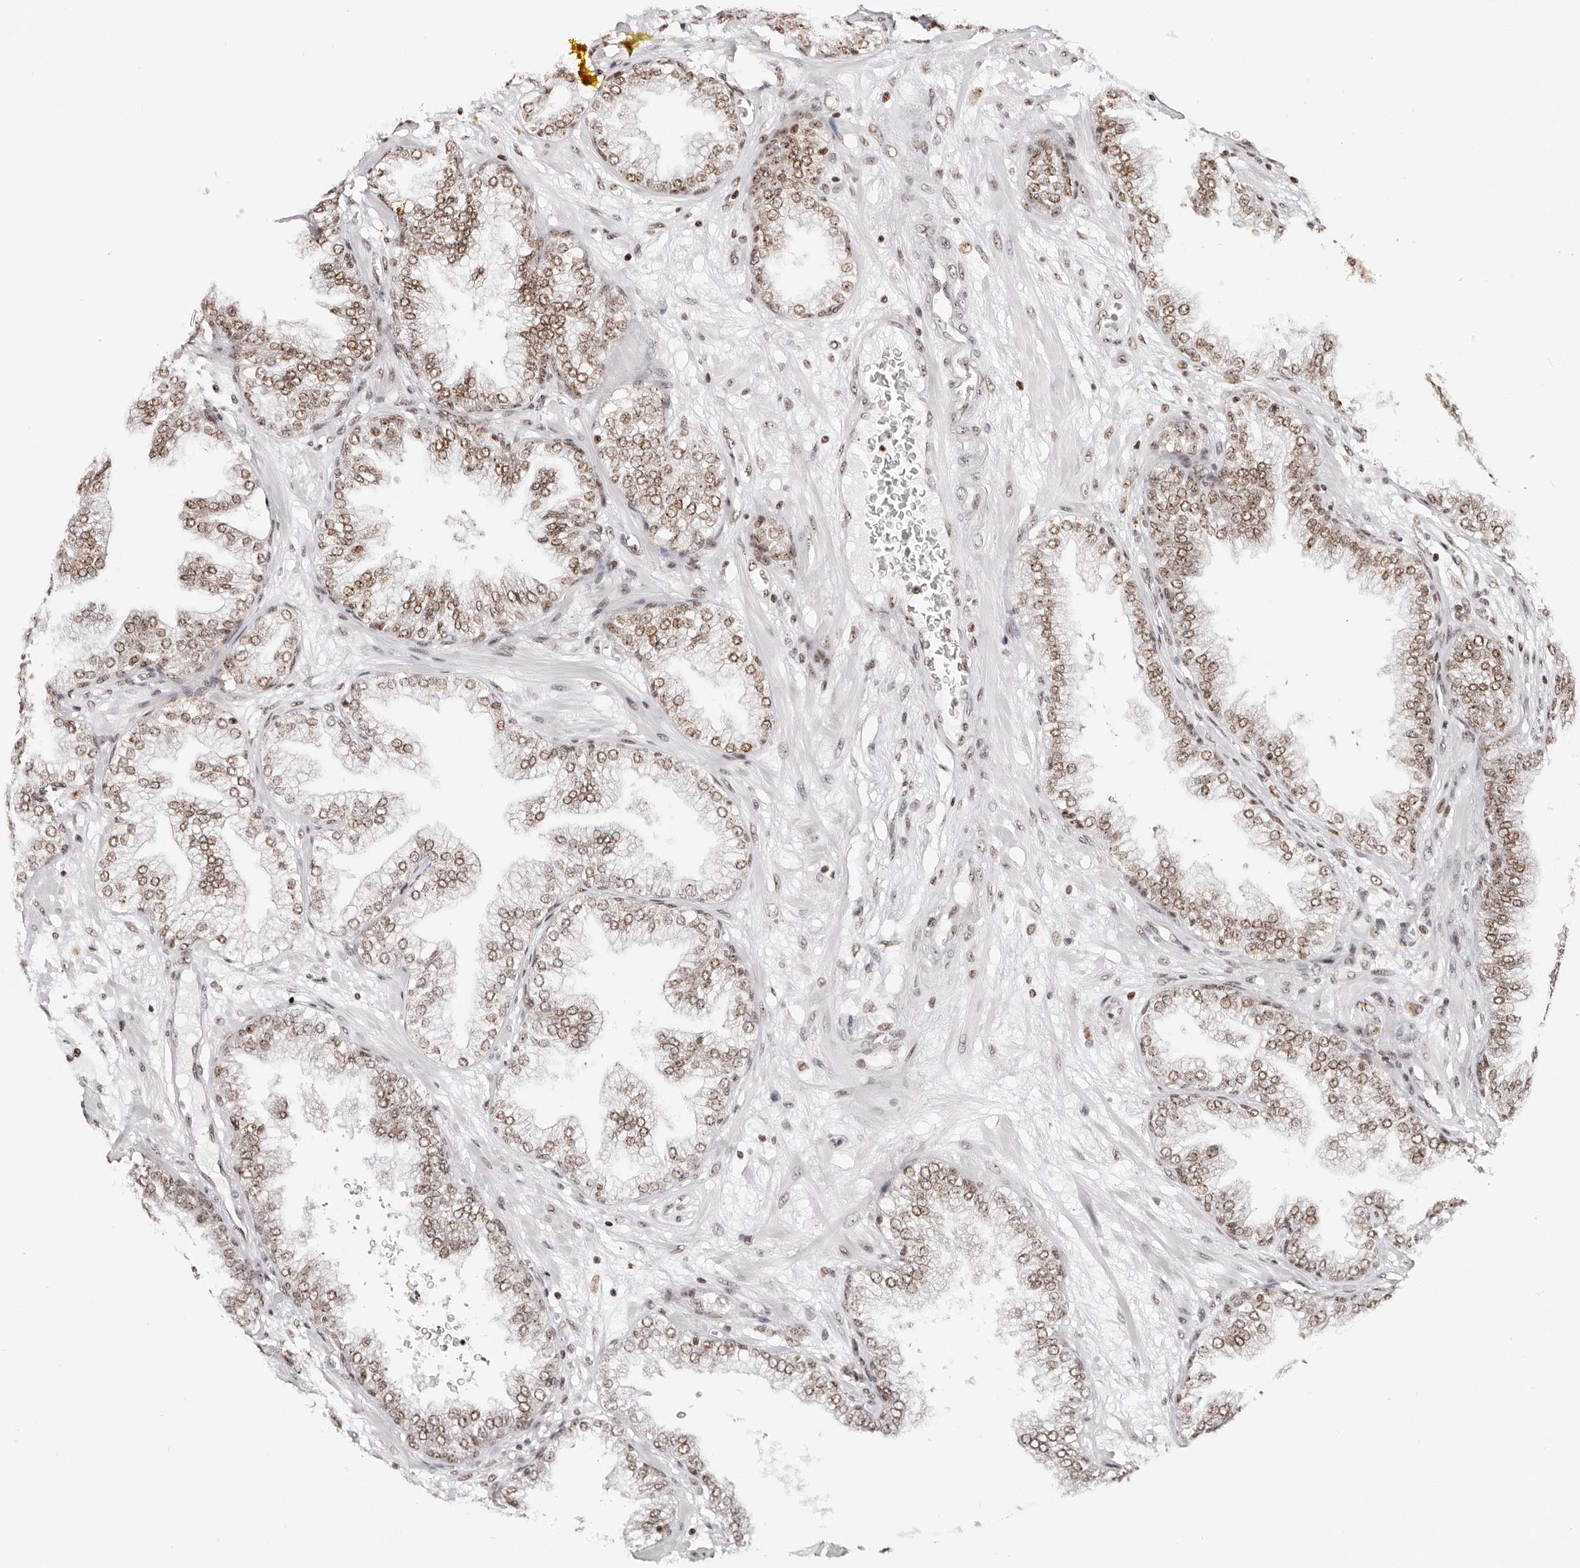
{"staining": {"intensity": "strong", "quantity": "25%-75%", "location": "nuclear"}, "tissue": "prostate cancer", "cell_type": "Tumor cells", "image_type": "cancer", "snomed": [{"axis": "morphology", "description": "Adenocarcinoma, High grade"}, {"axis": "topography", "description": "Prostate"}], "caption": "Brown immunohistochemical staining in adenocarcinoma (high-grade) (prostate) shows strong nuclear positivity in about 25%-75% of tumor cells.", "gene": "IQGAP3", "patient": {"sex": "male", "age": 58}}